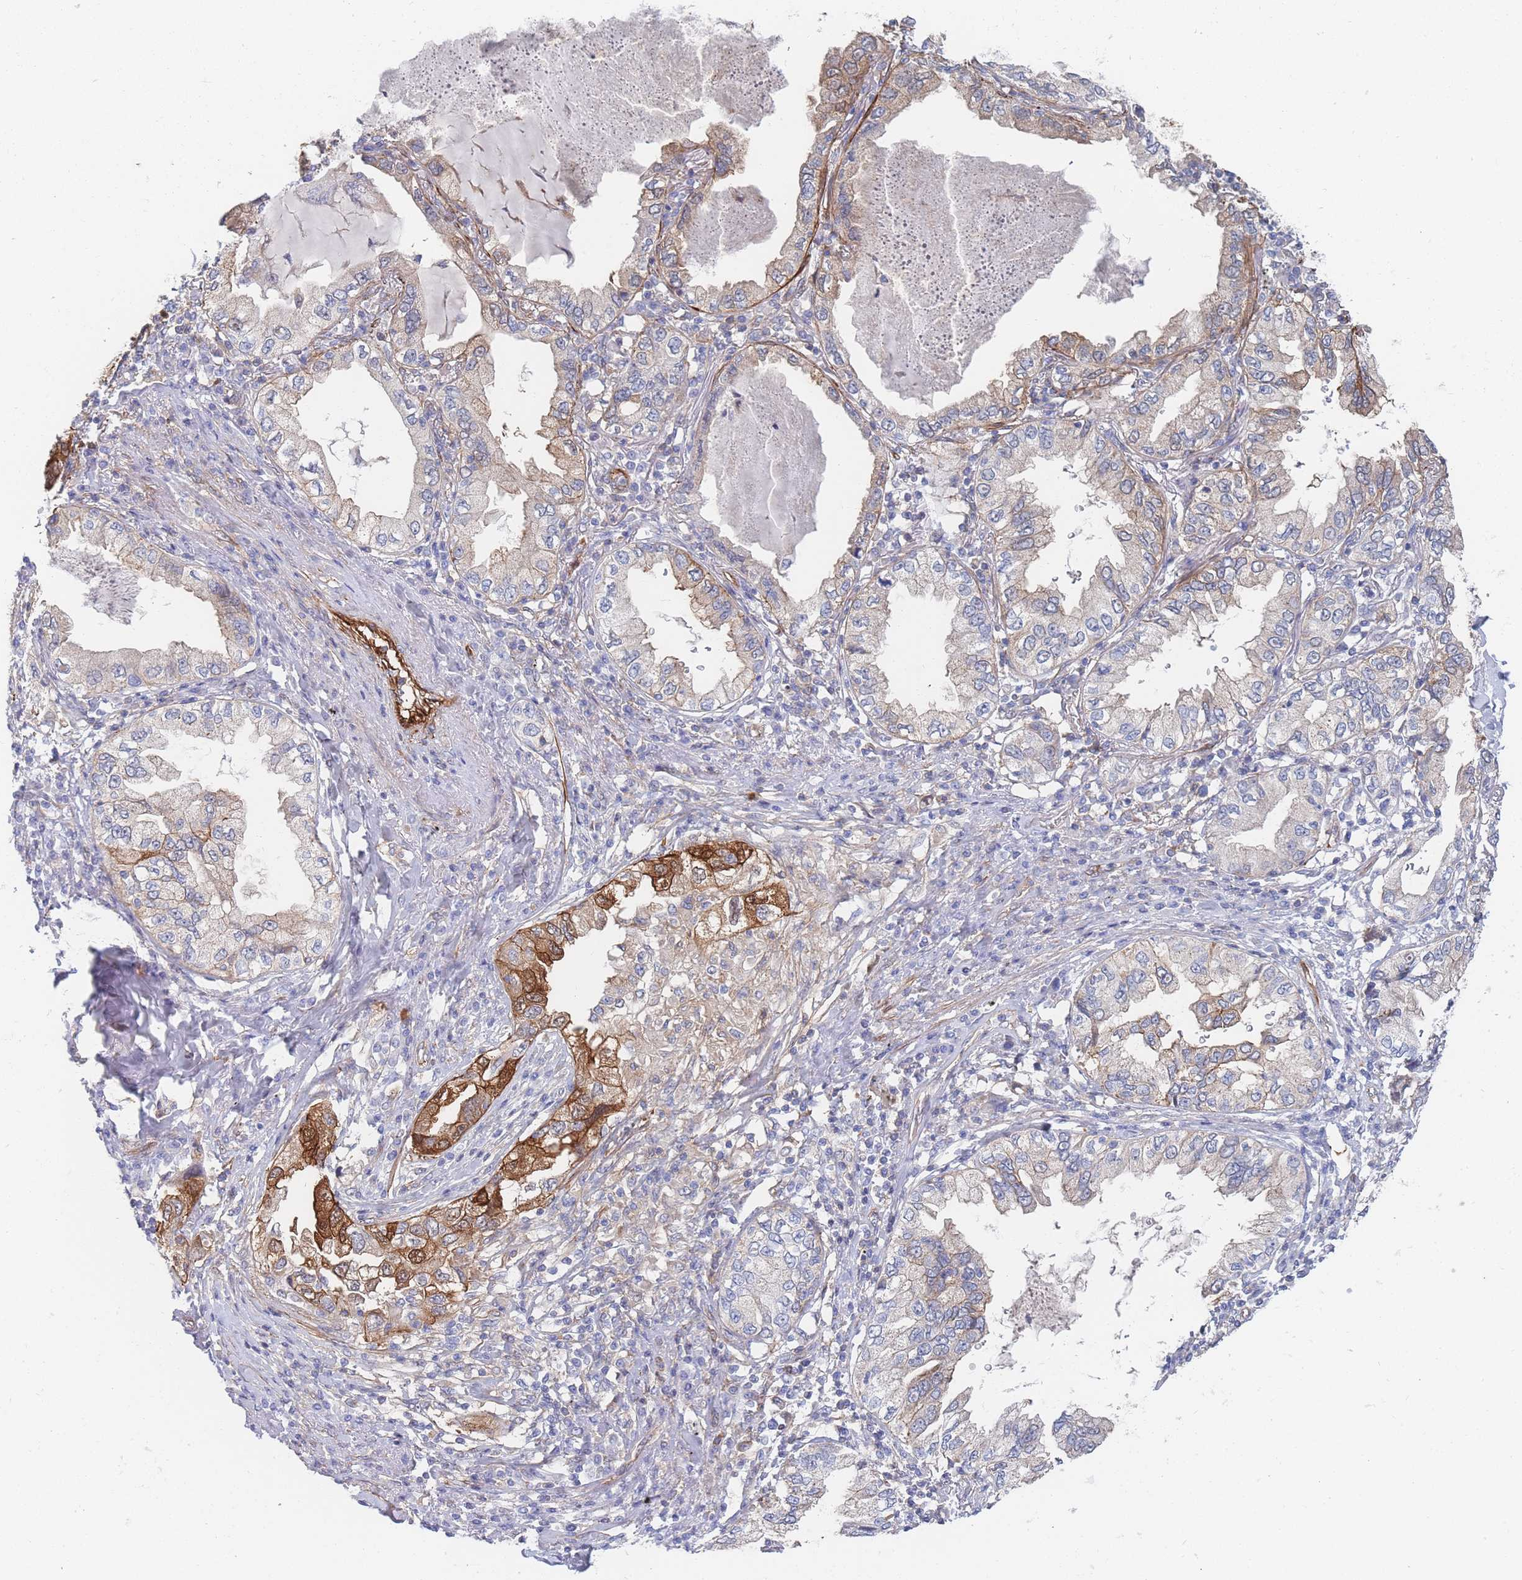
{"staining": {"intensity": "strong", "quantity": "25%-75%", "location": "cytoplasmic/membranous,nuclear"}, "tissue": "lung cancer", "cell_type": "Tumor cells", "image_type": "cancer", "snomed": [{"axis": "morphology", "description": "Adenocarcinoma, NOS"}, {"axis": "topography", "description": "Lung"}], "caption": "This photomicrograph displays lung cancer stained with immunohistochemistry (IHC) to label a protein in brown. The cytoplasmic/membranous and nuclear of tumor cells show strong positivity for the protein. Nuclei are counter-stained blue.", "gene": "G6PC1", "patient": {"sex": "female", "age": 69}}